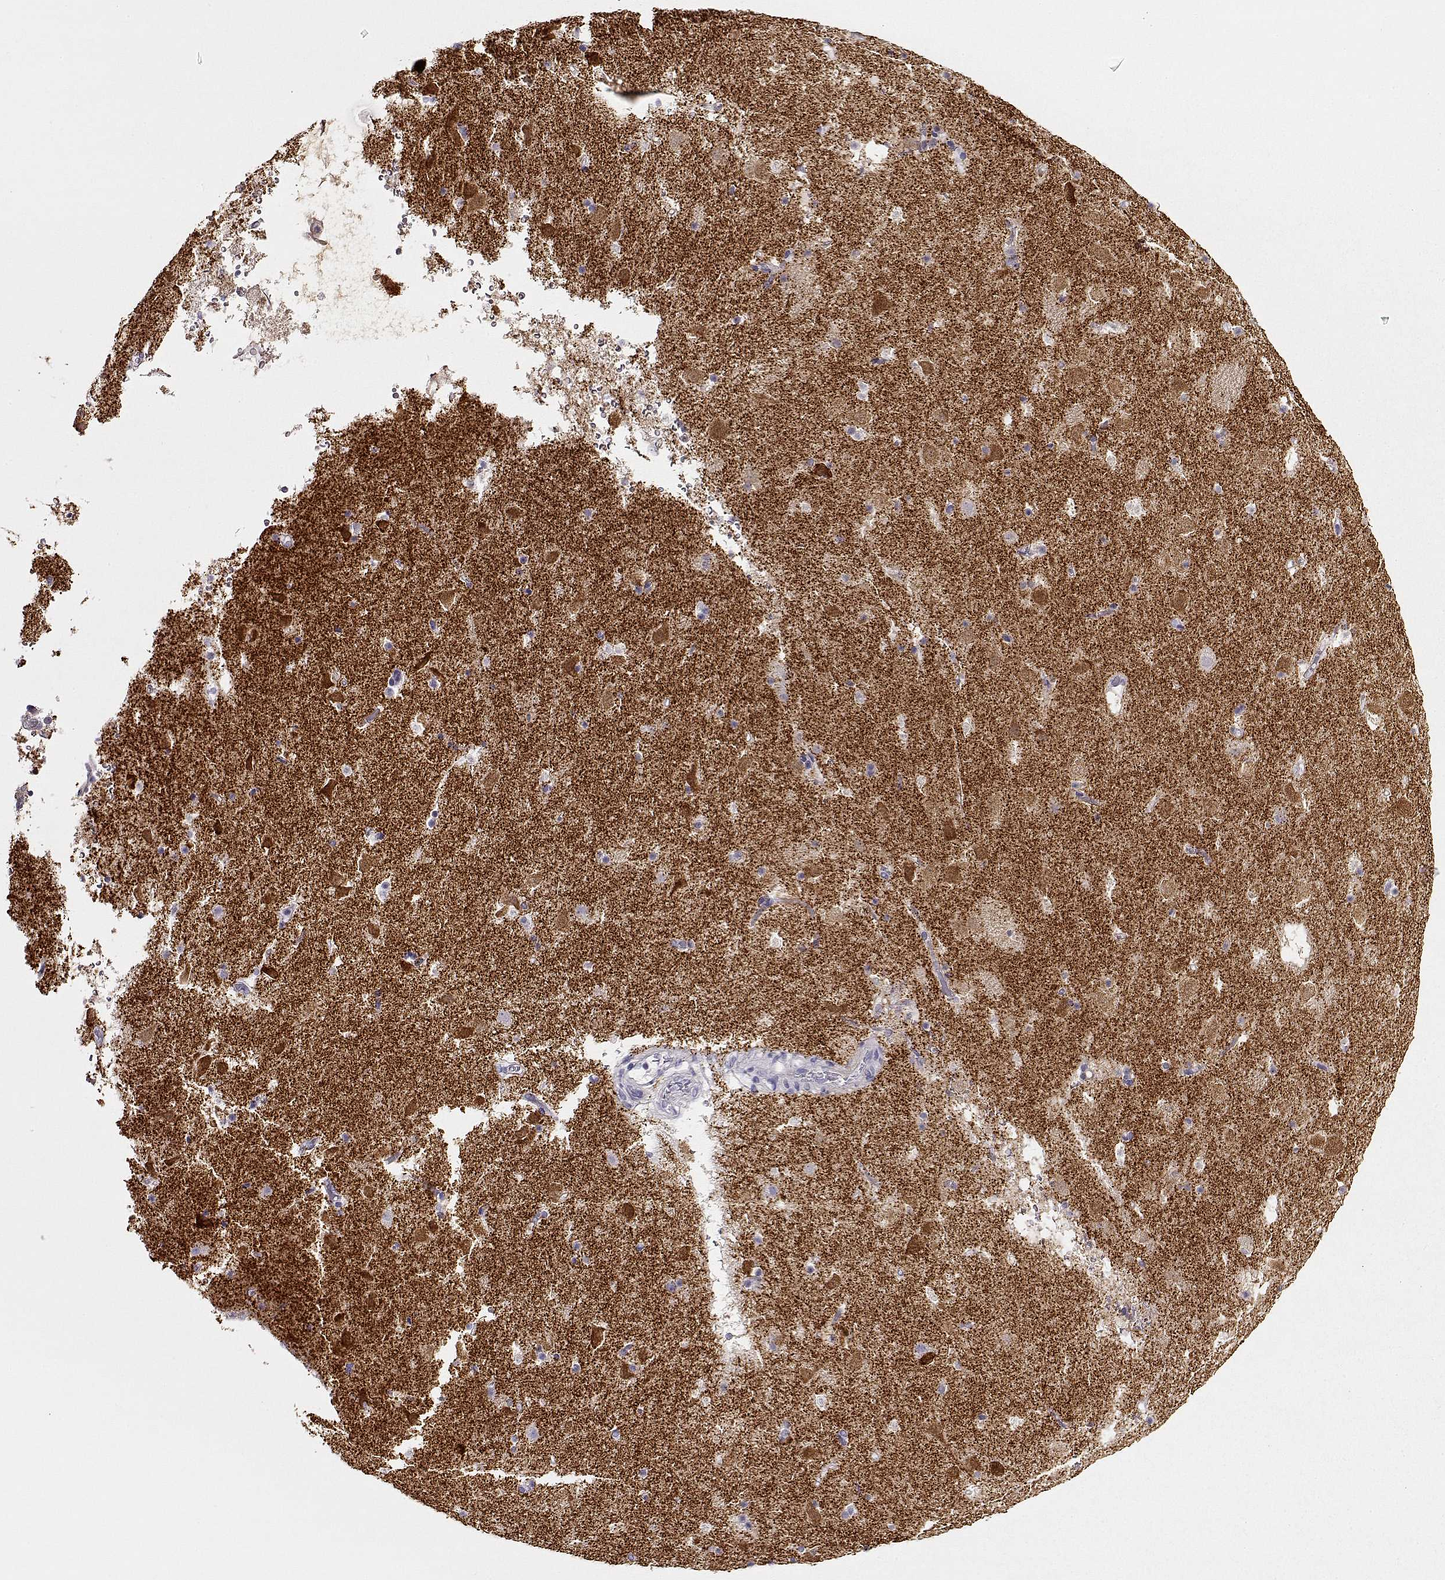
{"staining": {"intensity": "negative", "quantity": "none", "location": "none"}, "tissue": "caudate", "cell_type": "Glial cells", "image_type": "normal", "snomed": [{"axis": "morphology", "description": "Normal tissue, NOS"}, {"axis": "topography", "description": "Lateral ventricle wall"}], "caption": "High magnification brightfield microscopy of unremarkable caudate stained with DAB (brown) and counterstained with hematoxylin (blue): glial cells show no significant expression.", "gene": "ACTN2", "patient": {"sex": "female", "age": 42}}